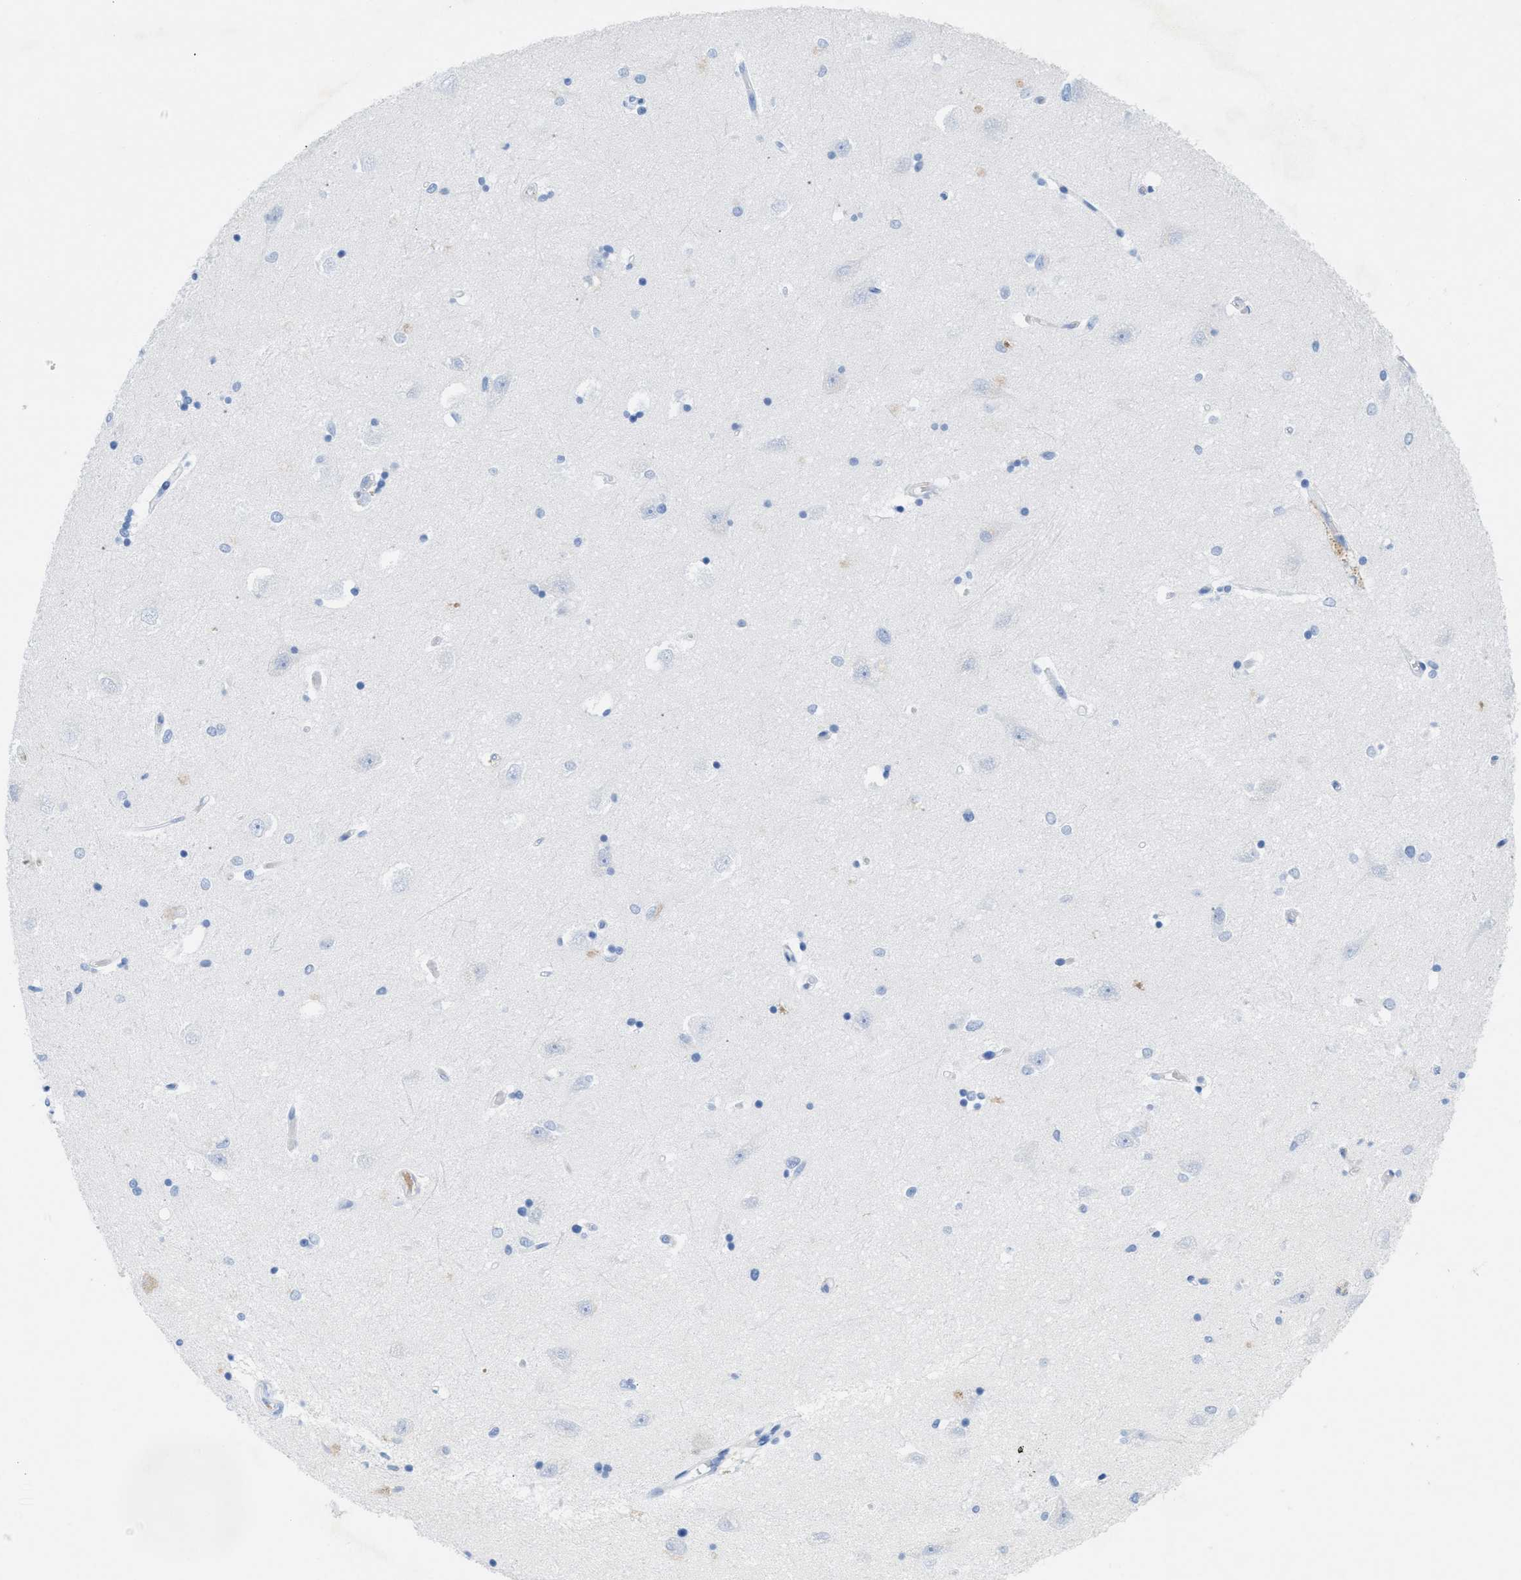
{"staining": {"intensity": "negative", "quantity": "none", "location": "none"}, "tissue": "hippocampus", "cell_type": "Glial cells", "image_type": "normal", "snomed": [{"axis": "morphology", "description": "Normal tissue, NOS"}, {"axis": "topography", "description": "Hippocampus"}], "caption": "Histopathology image shows no significant protein staining in glial cells of normal hippocampus. Nuclei are stained in blue.", "gene": "ANKFN1", "patient": {"sex": "male", "age": 45}}